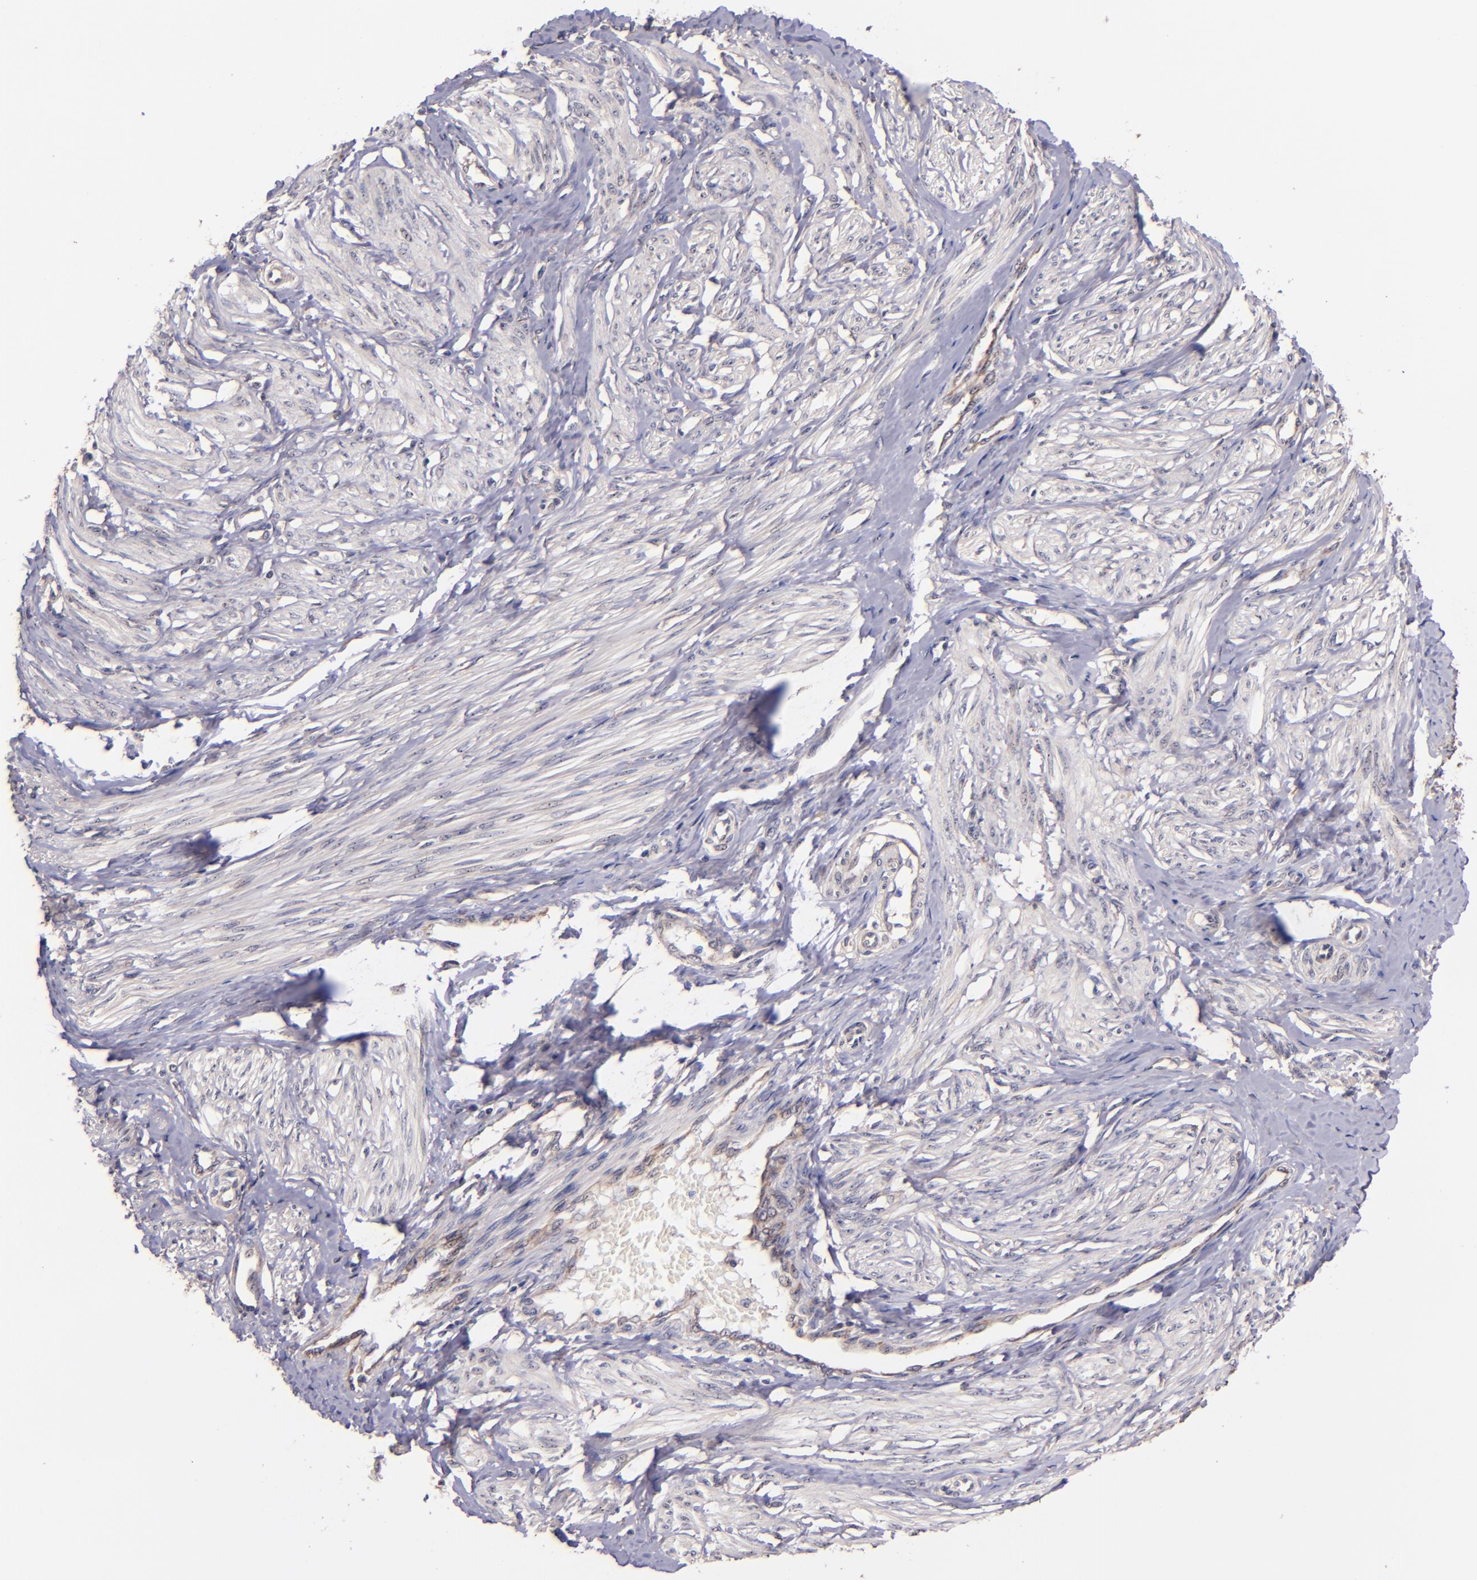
{"staining": {"intensity": "weak", "quantity": "<25%", "location": "cytoplasmic/membranous"}, "tissue": "smooth muscle", "cell_type": "Smooth muscle cells", "image_type": "normal", "snomed": [{"axis": "morphology", "description": "Normal tissue, NOS"}, {"axis": "topography", "description": "Smooth muscle"}, {"axis": "topography", "description": "Uterus"}], "caption": "Immunohistochemistry (IHC) of unremarkable human smooth muscle reveals no staining in smooth muscle cells.", "gene": "SHC1", "patient": {"sex": "female", "age": 39}}